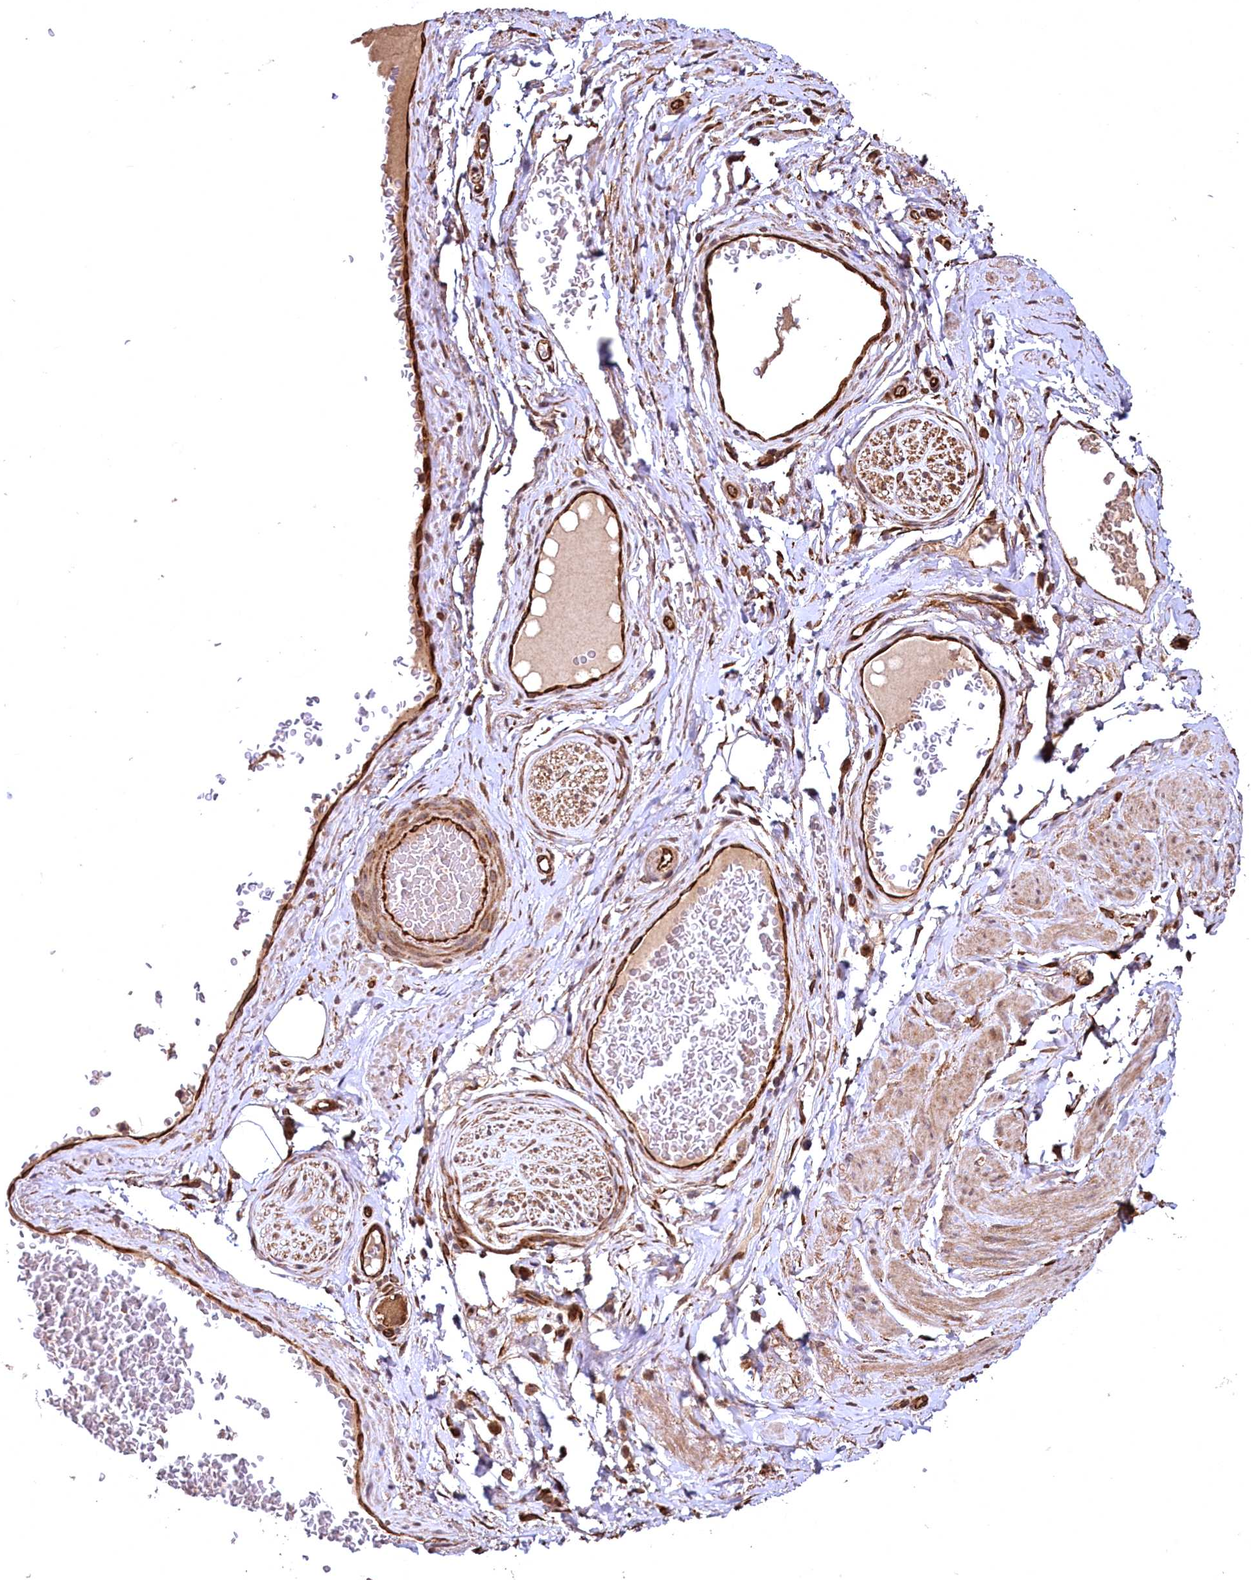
{"staining": {"intensity": "negative", "quantity": "none", "location": "none"}, "tissue": "adipose tissue", "cell_type": "Adipocytes", "image_type": "normal", "snomed": [{"axis": "morphology", "description": "Normal tissue, NOS"}, {"axis": "morphology", "description": "Adenocarcinoma, NOS"}, {"axis": "topography", "description": "Rectum"}, {"axis": "topography", "description": "Vagina"}, {"axis": "topography", "description": "Peripheral nerve tissue"}], "caption": "This is an IHC micrograph of benign adipose tissue. There is no staining in adipocytes.", "gene": "TBCEL", "patient": {"sex": "female", "age": 71}}